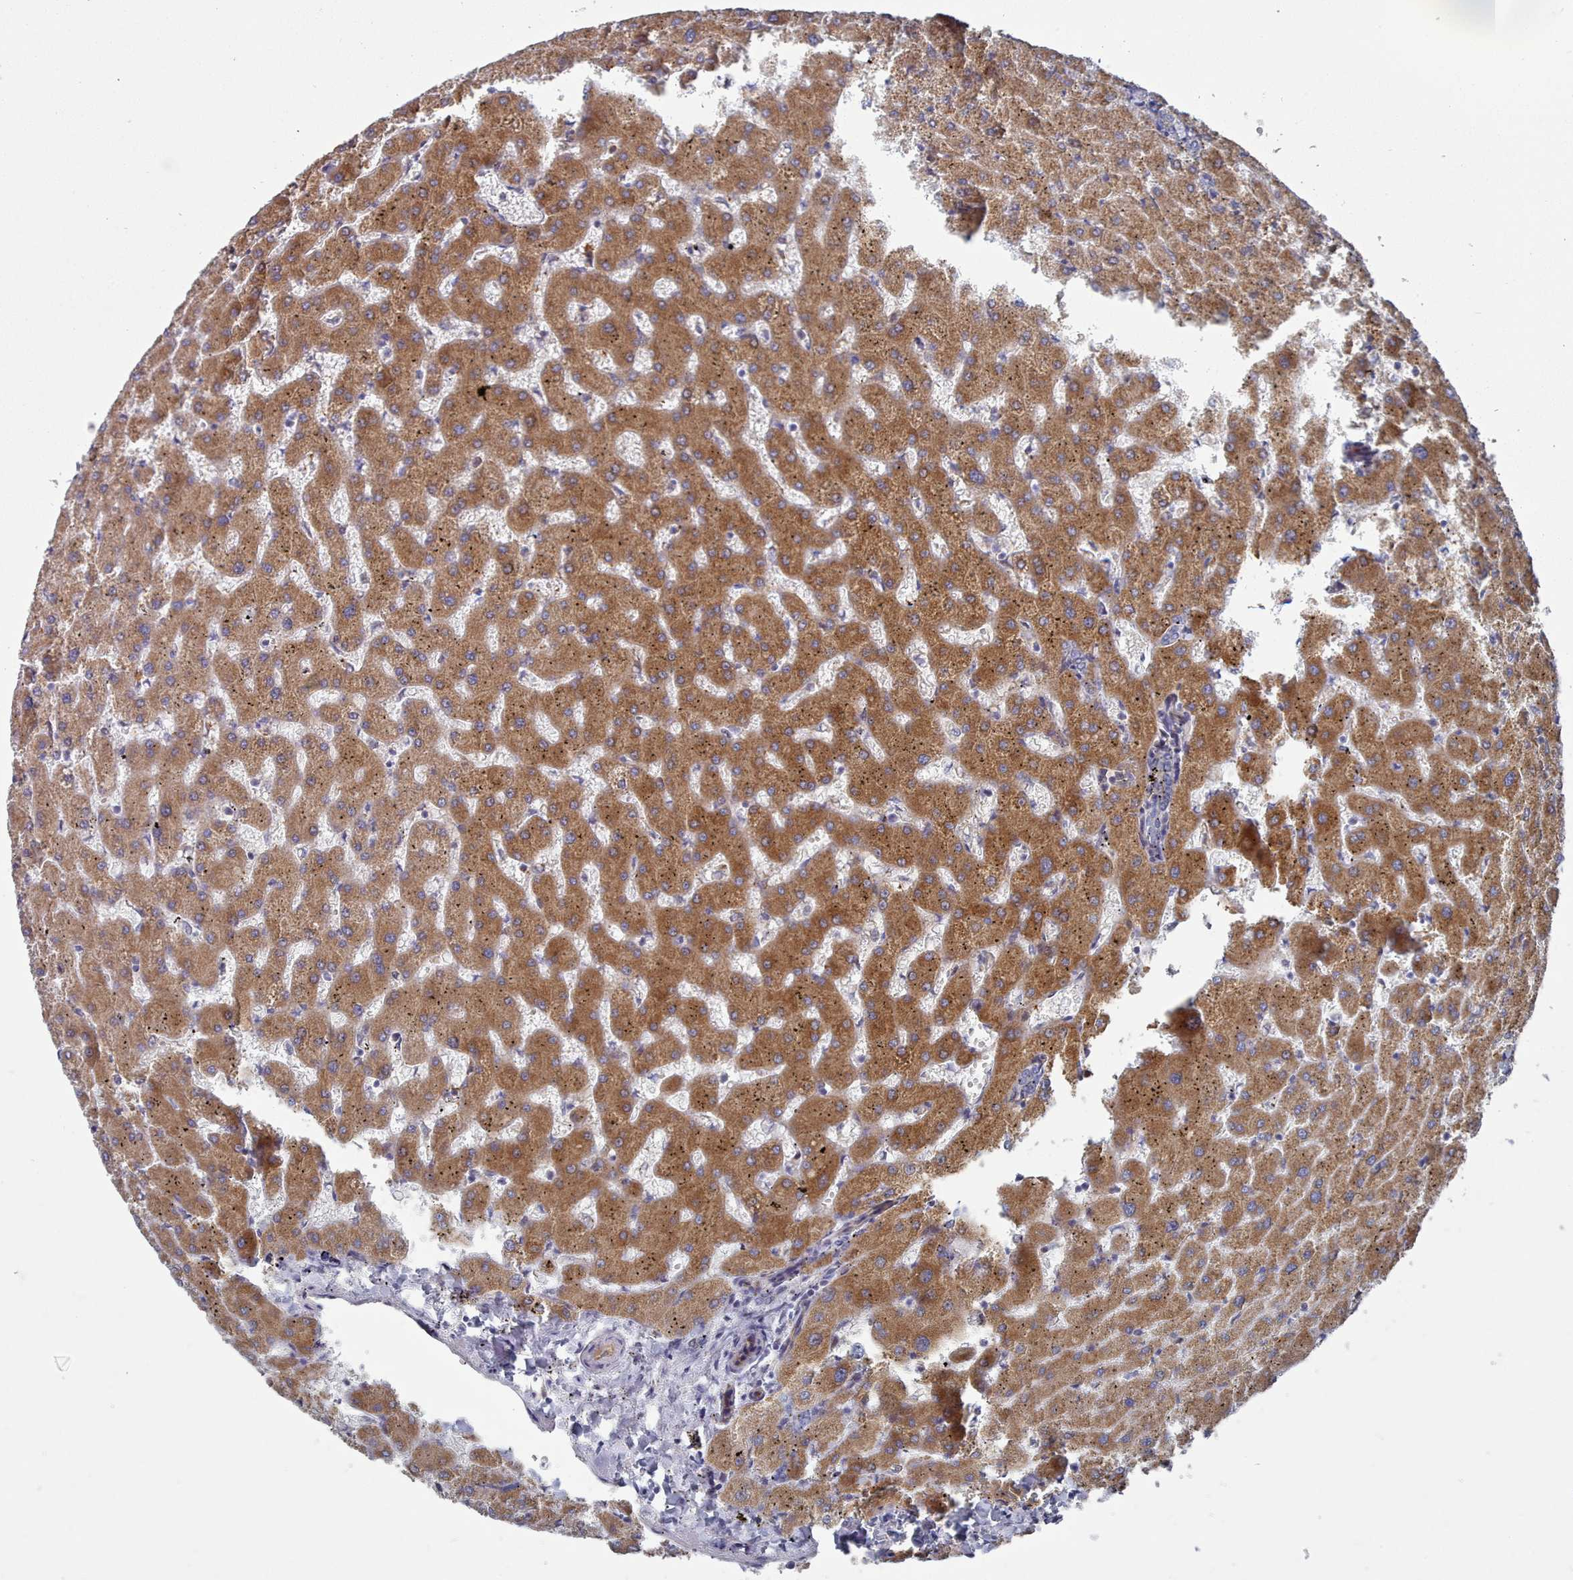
{"staining": {"intensity": "weak", "quantity": "<25%", "location": "cytoplasmic/membranous"}, "tissue": "liver", "cell_type": "Cholangiocytes", "image_type": "normal", "snomed": [{"axis": "morphology", "description": "Normal tissue, NOS"}, {"axis": "topography", "description": "Liver"}], "caption": "Immunohistochemical staining of benign human liver reveals no significant expression in cholangiocytes.", "gene": "G6PC1", "patient": {"sex": "female", "age": 63}}